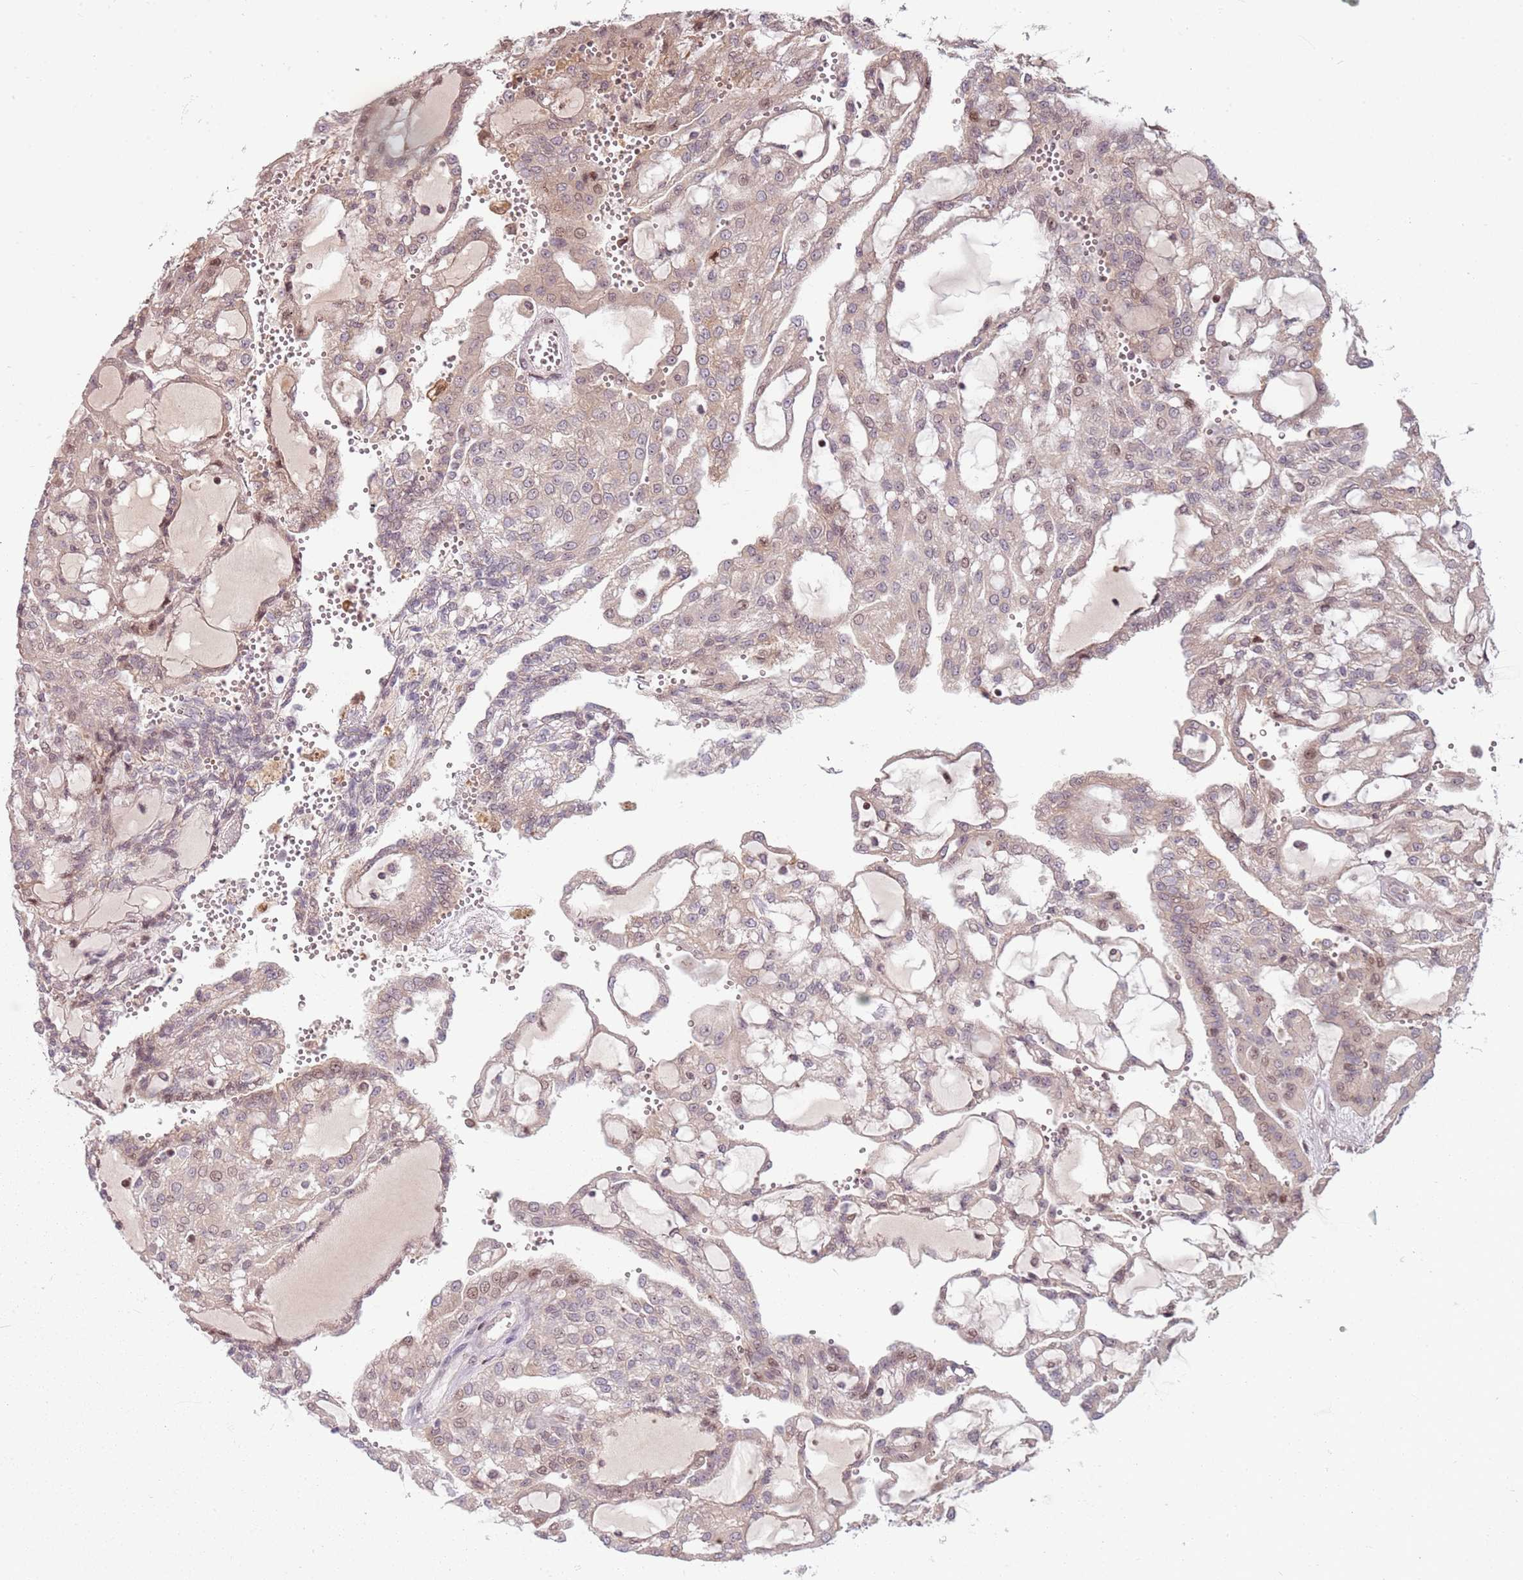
{"staining": {"intensity": "weak", "quantity": "25%-75%", "location": "cytoplasmic/membranous,nuclear"}, "tissue": "renal cancer", "cell_type": "Tumor cells", "image_type": "cancer", "snomed": [{"axis": "morphology", "description": "Adenocarcinoma, NOS"}, {"axis": "topography", "description": "Kidney"}], "caption": "The image exhibits immunohistochemical staining of renal adenocarcinoma. There is weak cytoplasmic/membranous and nuclear expression is appreciated in approximately 25%-75% of tumor cells. The protein is stained brown, and the nuclei are stained in blue (DAB (3,3'-diaminobenzidine) IHC with brightfield microscopy, high magnification).", "gene": "ADGRG1", "patient": {"sex": "male", "age": 63}}